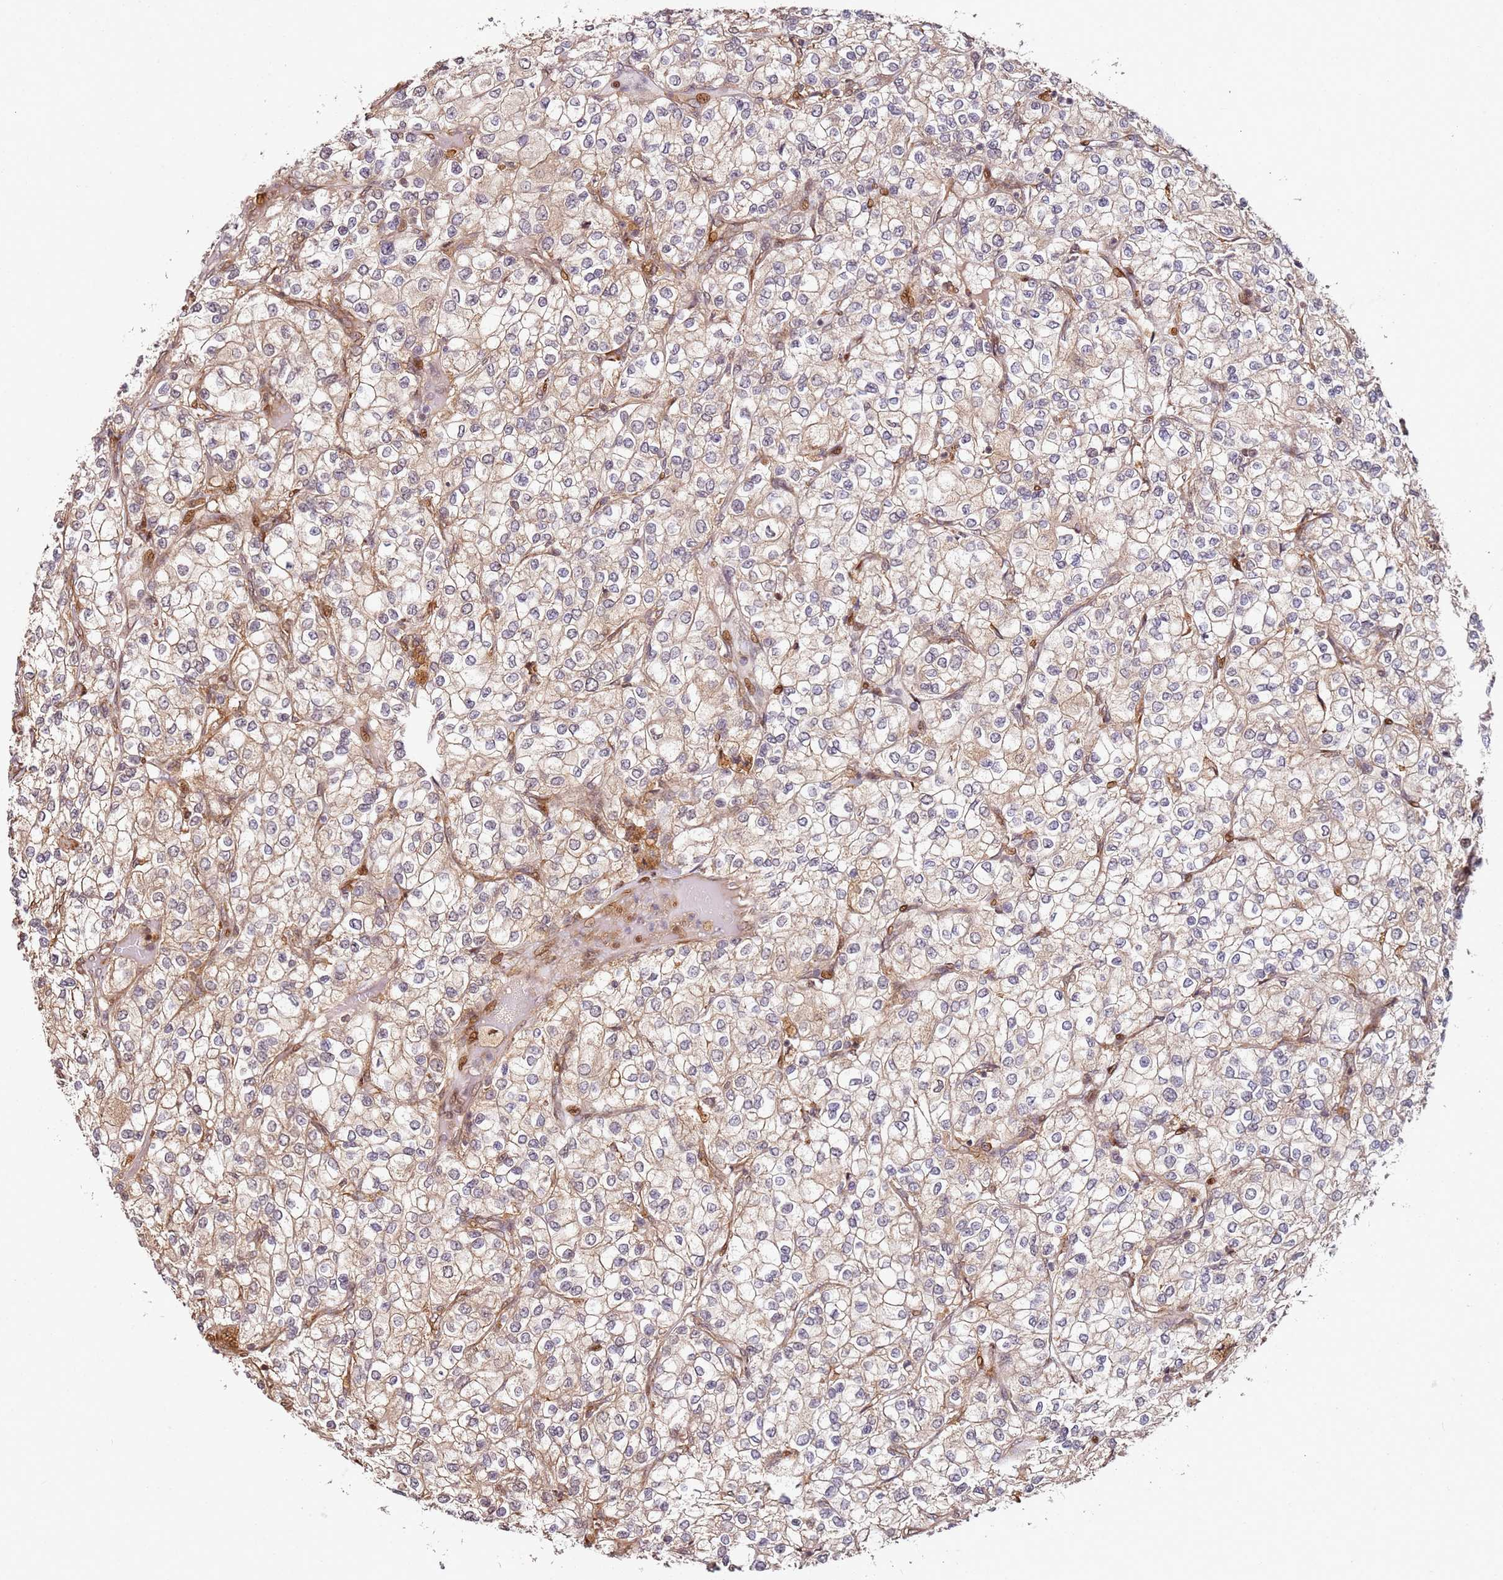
{"staining": {"intensity": "weak", "quantity": "25%-75%", "location": "cytoplasmic/membranous"}, "tissue": "renal cancer", "cell_type": "Tumor cells", "image_type": "cancer", "snomed": [{"axis": "morphology", "description": "Adenocarcinoma, NOS"}, {"axis": "topography", "description": "Kidney"}], "caption": "Immunohistochemistry (IHC) (DAB (3,3'-diaminobenzidine)) staining of adenocarcinoma (renal) exhibits weak cytoplasmic/membranous protein expression in approximately 25%-75% of tumor cells. (Stains: DAB in brown, nuclei in blue, Microscopy: brightfield microscopy at high magnification).", "gene": "RPS3A", "patient": {"sex": "male", "age": 80}}